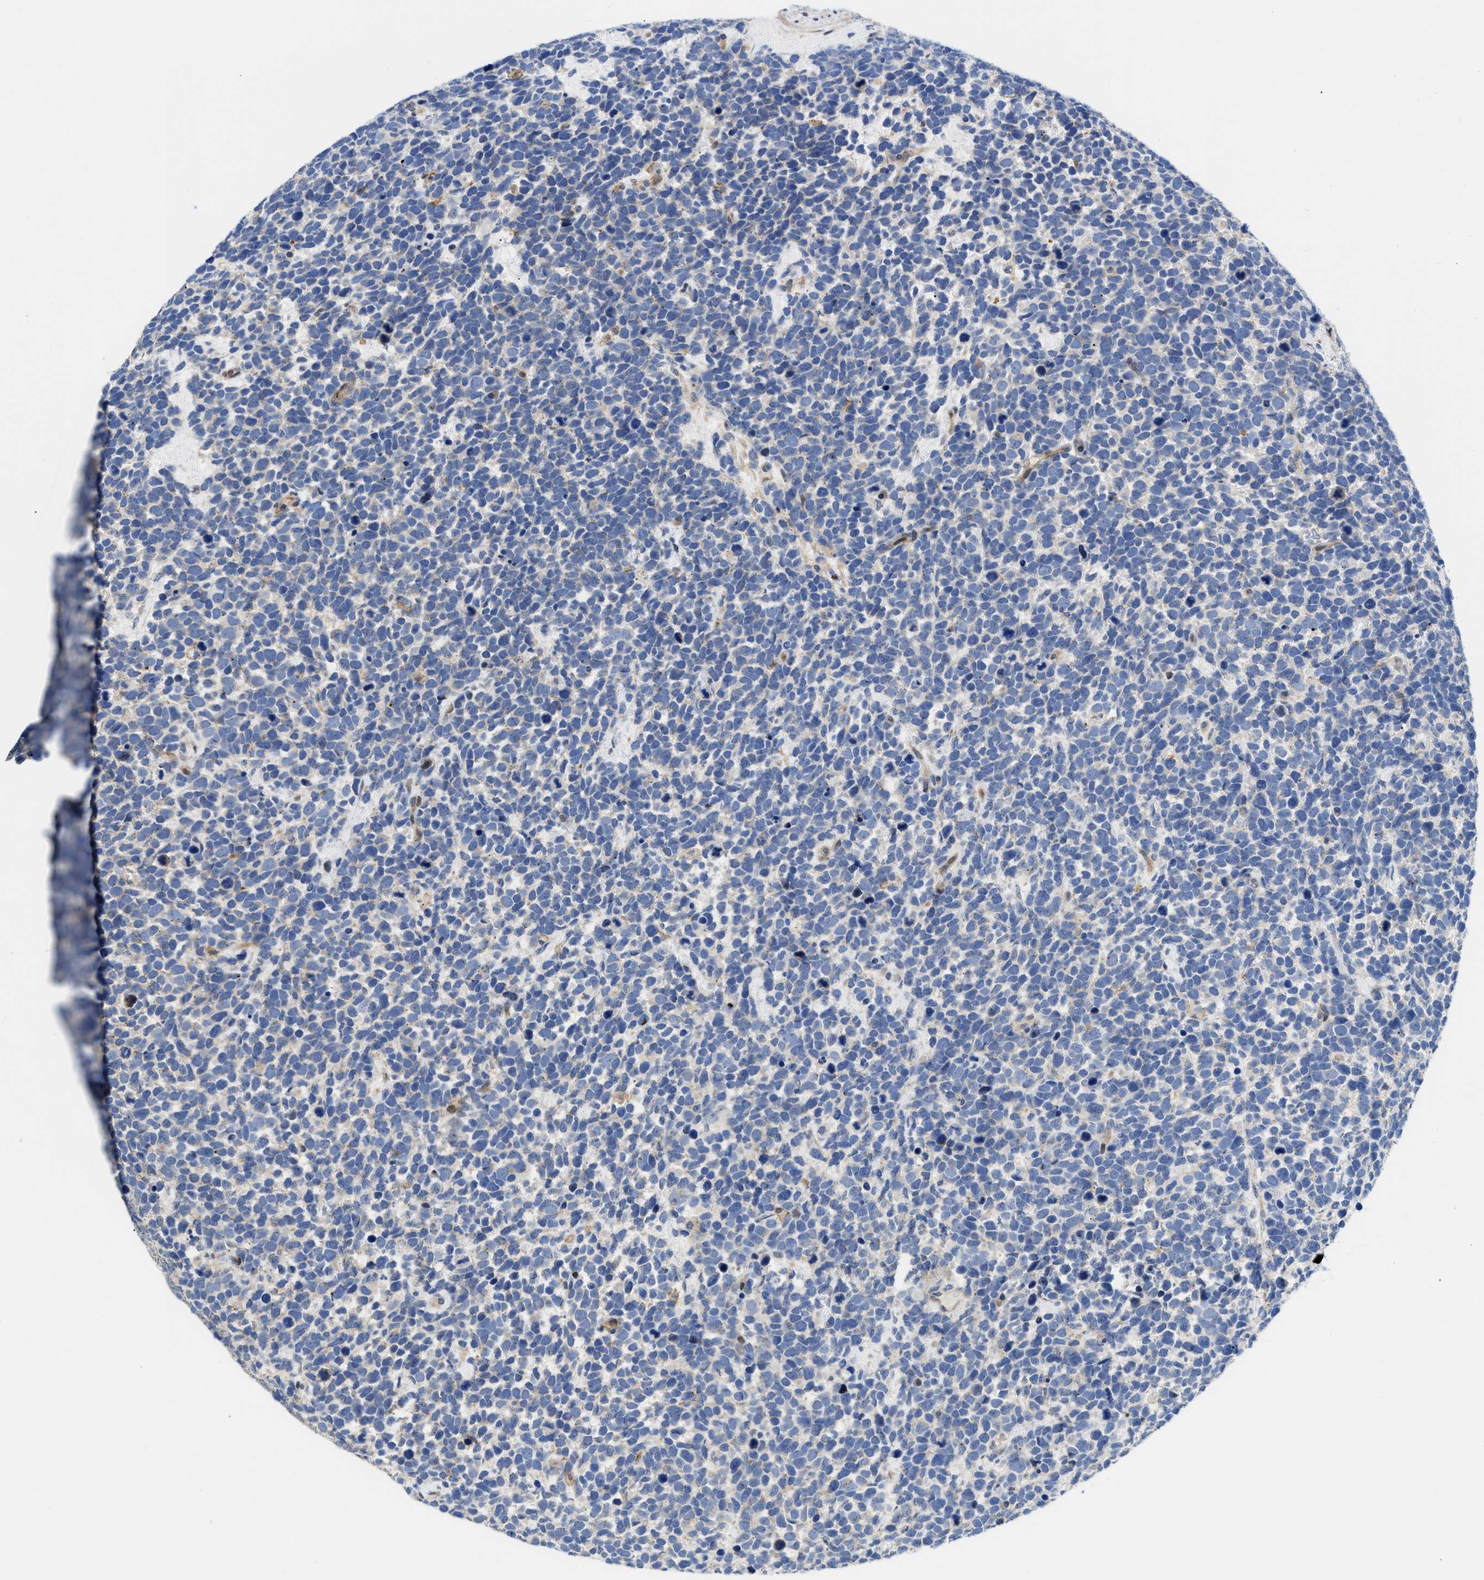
{"staining": {"intensity": "negative", "quantity": "none", "location": "none"}, "tissue": "urothelial cancer", "cell_type": "Tumor cells", "image_type": "cancer", "snomed": [{"axis": "morphology", "description": "Urothelial carcinoma, High grade"}, {"axis": "topography", "description": "Urinary bladder"}], "caption": "Immunohistochemical staining of human high-grade urothelial carcinoma shows no significant expression in tumor cells.", "gene": "SFXN5", "patient": {"sex": "female", "age": 82}}